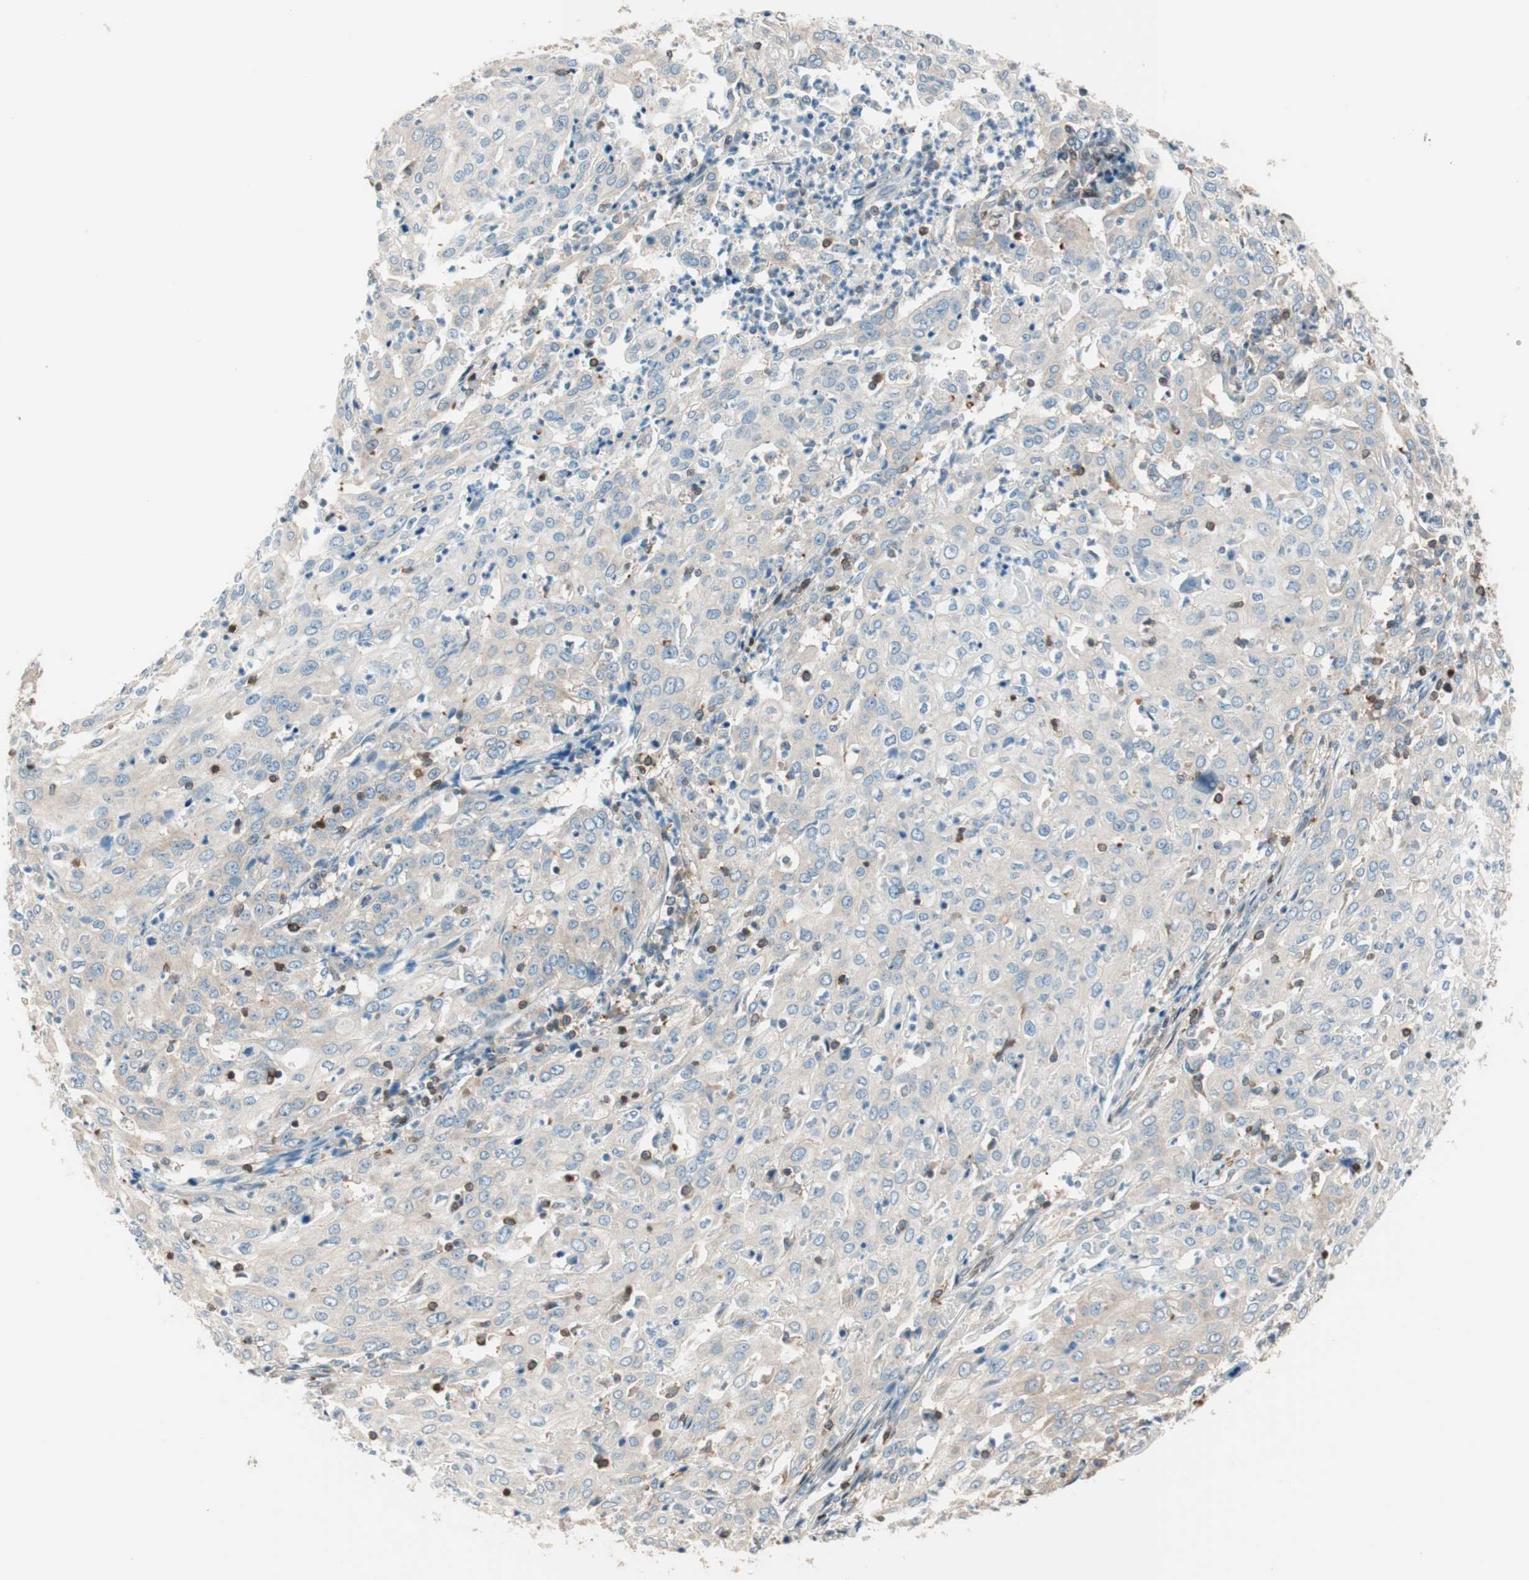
{"staining": {"intensity": "moderate", "quantity": "<25%", "location": "cytoplasmic/membranous"}, "tissue": "cervical cancer", "cell_type": "Tumor cells", "image_type": "cancer", "snomed": [{"axis": "morphology", "description": "Squamous cell carcinoma, NOS"}, {"axis": "topography", "description": "Cervix"}], "caption": "Cervical cancer (squamous cell carcinoma) was stained to show a protein in brown. There is low levels of moderate cytoplasmic/membranous expression in about <25% of tumor cells.", "gene": "BIN1", "patient": {"sex": "female", "age": 39}}